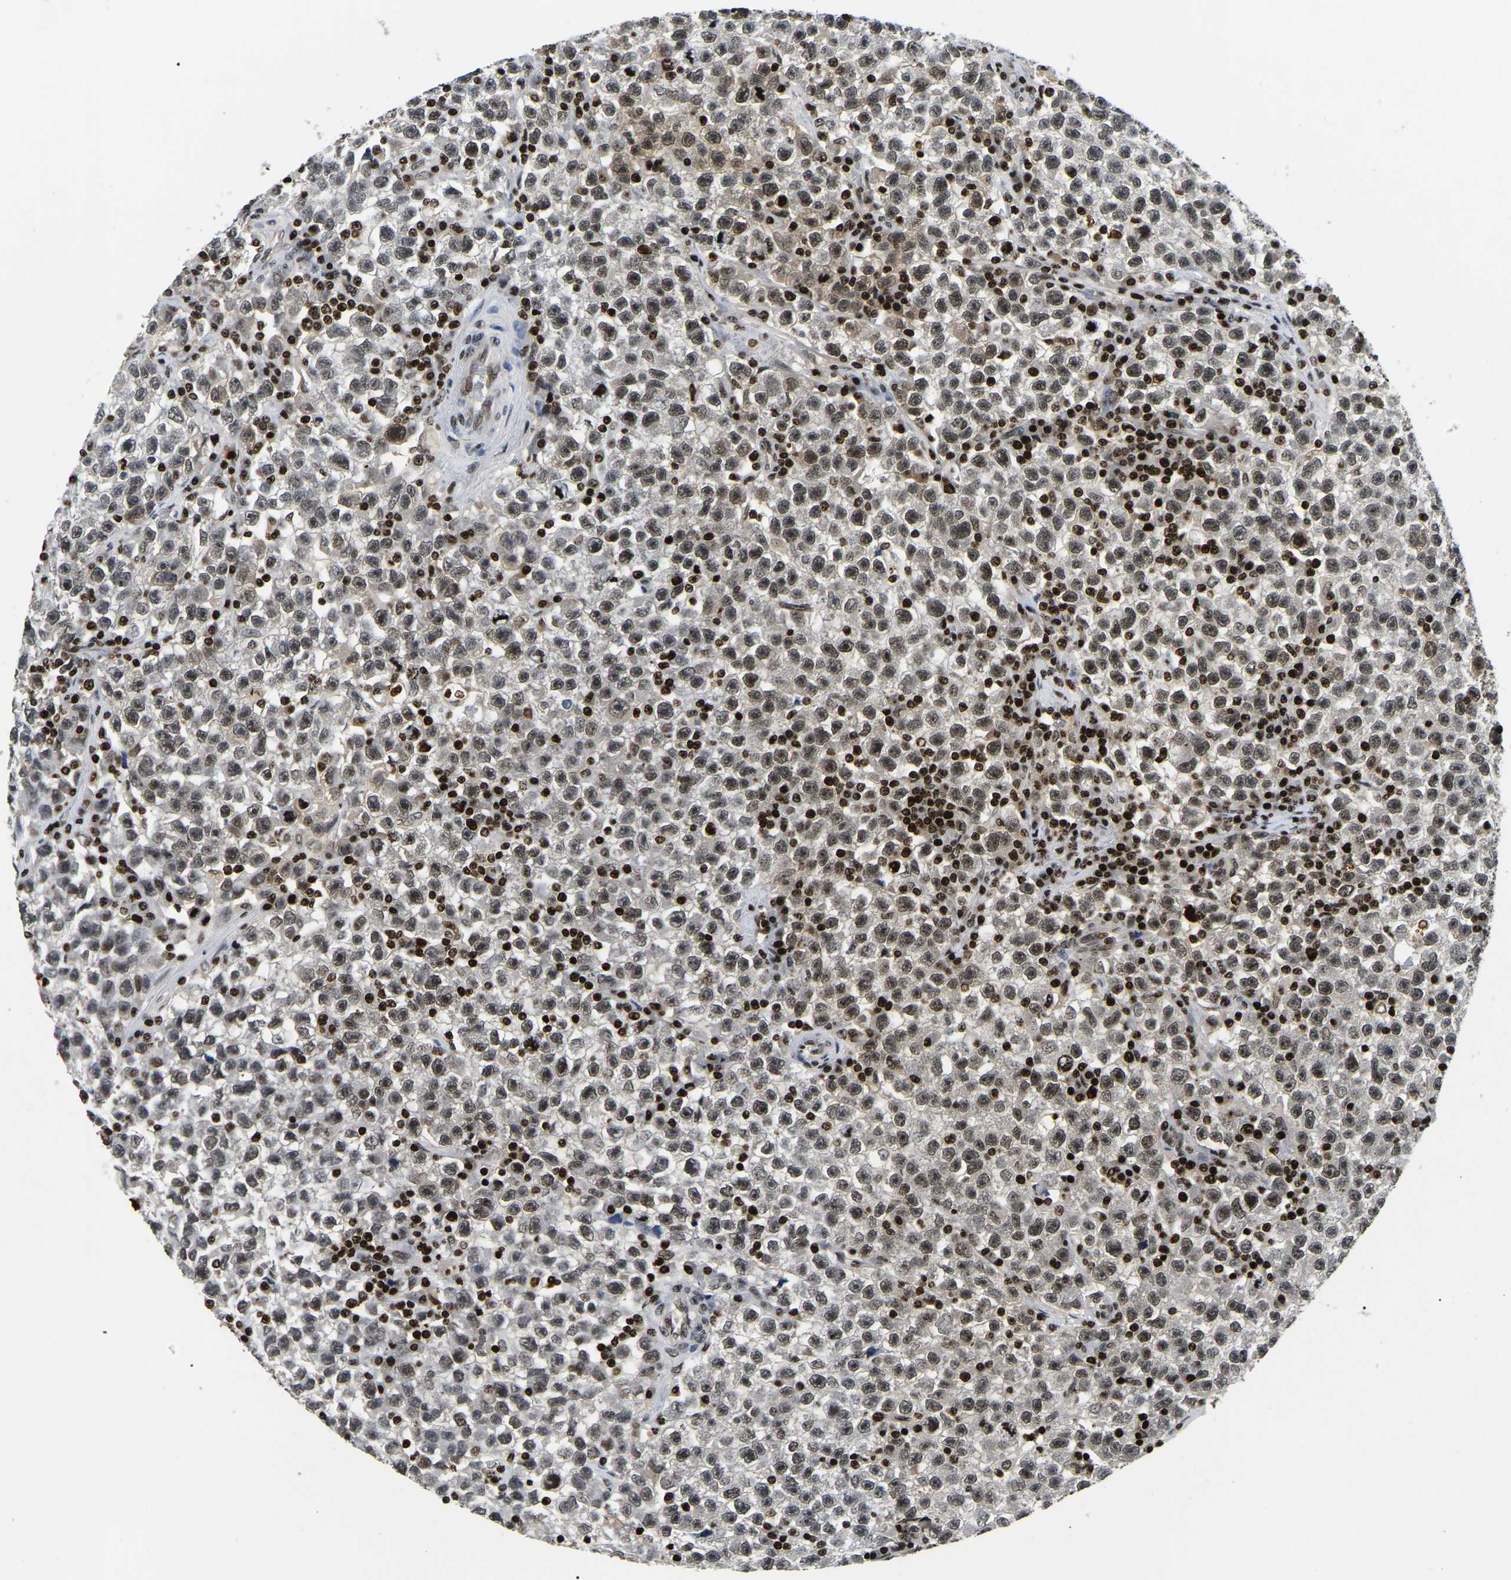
{"staining": {"intensity": "moderate", "quantity": ">75%", "location": "nuclear"}, "tissue": "testis cancer", "cell_type": "Tumor cells", "image_type": "cancer", "snomed": [{"axis": "morphology", "description": "Seminoma, NOS"}, {"axis": "topography", "description": "Testis"}], "caption": "This image demonstrates testis cancer (seminoma) stained with immunohistochemistry to label a protein in brown. The nuclear of tumor cells show moderate positivity for the protein. Nuclei are counter-stained blue.", "gene": "LRRC61", "patient": {"sex": "male", "age": 22}}